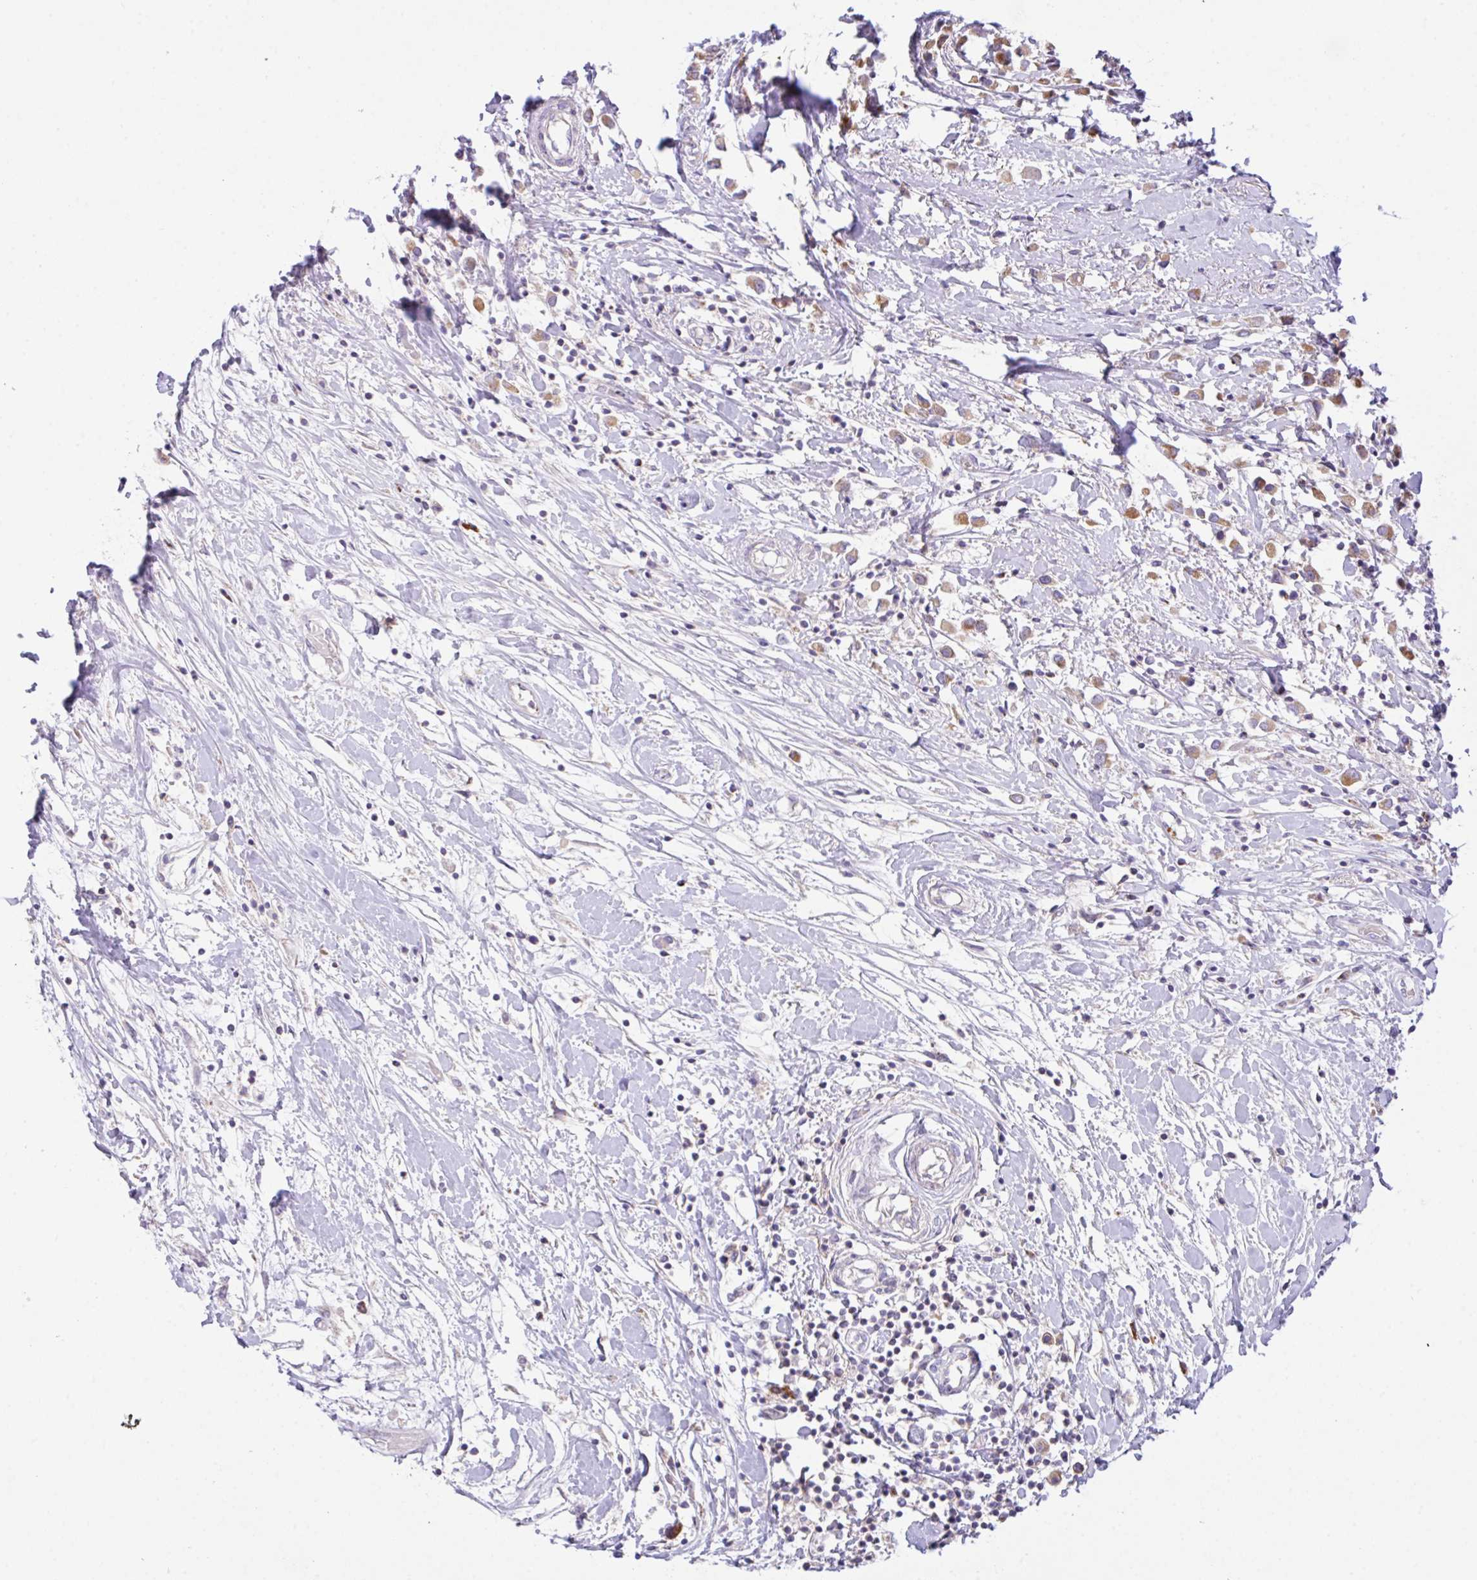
{"staining": {"intensity": "moderate", "quantity": ">75%", "location": "cytoplasmic/membranous"}, "tissue": "breast cancer", "cell_type": "Tumor cells", "image_type": "cancer", "snomed": [{"axis": "morphology", "description": "Duct carcinoma"}, {"axis": "topography", "description": "Breast"}], "caption": "Moderate cytoplasmic/membranous expression for a protein is appreciated in approximately >75% of tumor cells of breast intraductal carcinoma using immunohistochemistry.", "gene": "CHDH", "patient": {"sex": "female", "age": 61}}